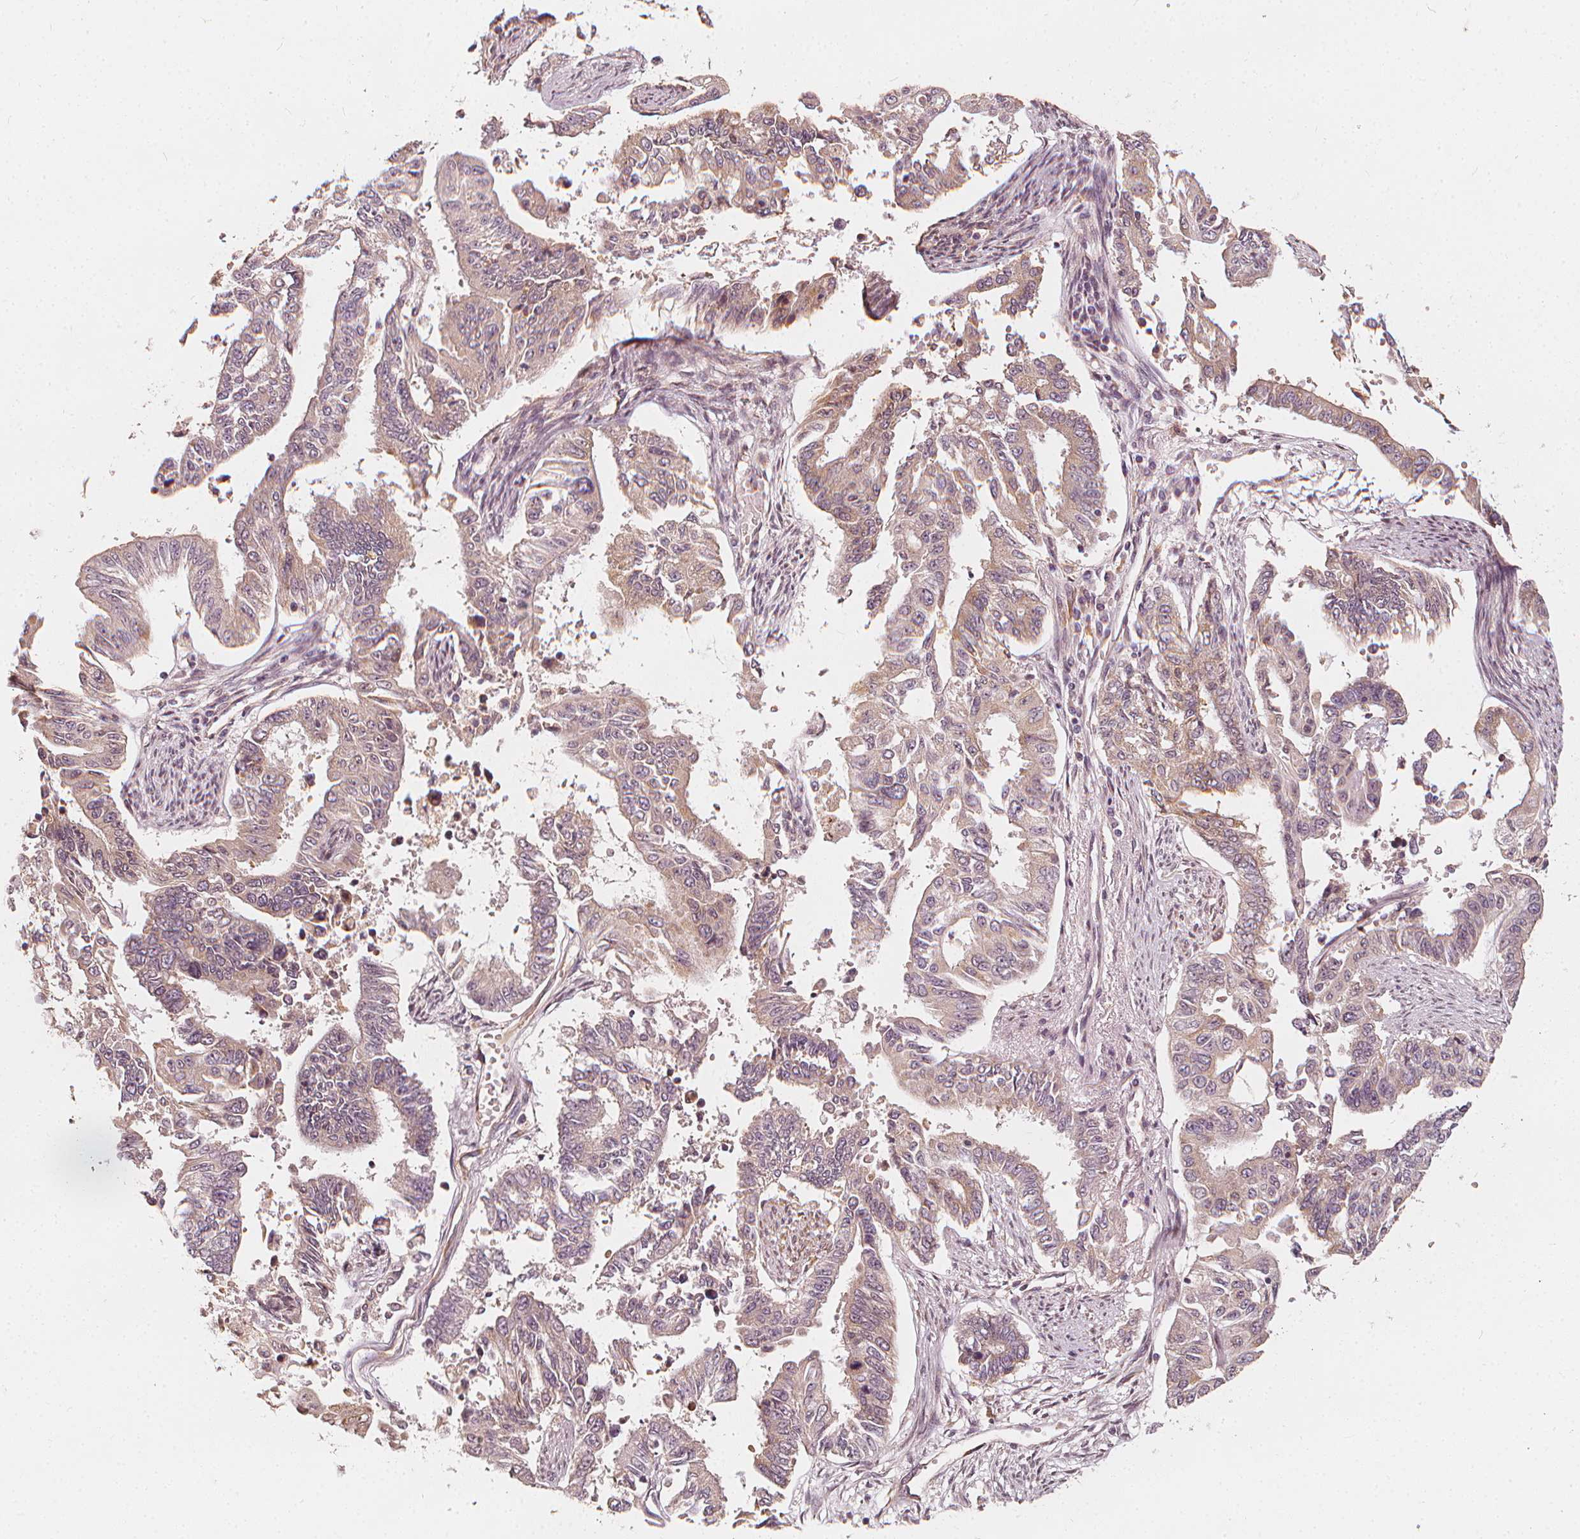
{"staining": {"intensity": "negative", "quantity": "none", "location": "none"}, "tissue": "endometrial cancer", "cell_type": "Tumor cells", "image_type": "cancer", "snomed": [{"axis": "morphology", "description": "Adenocarcinoma, NOS"}, {"axis": "topography", "description": "Uterus"}], "caption": "An image of human endometrial adenocarcinoma is negative for staining in tumor cells. (IHC, brightfield microscopy, high magnification).", "gene": "NPC1L1", "patient": {"sex": "female", "age": 59}}